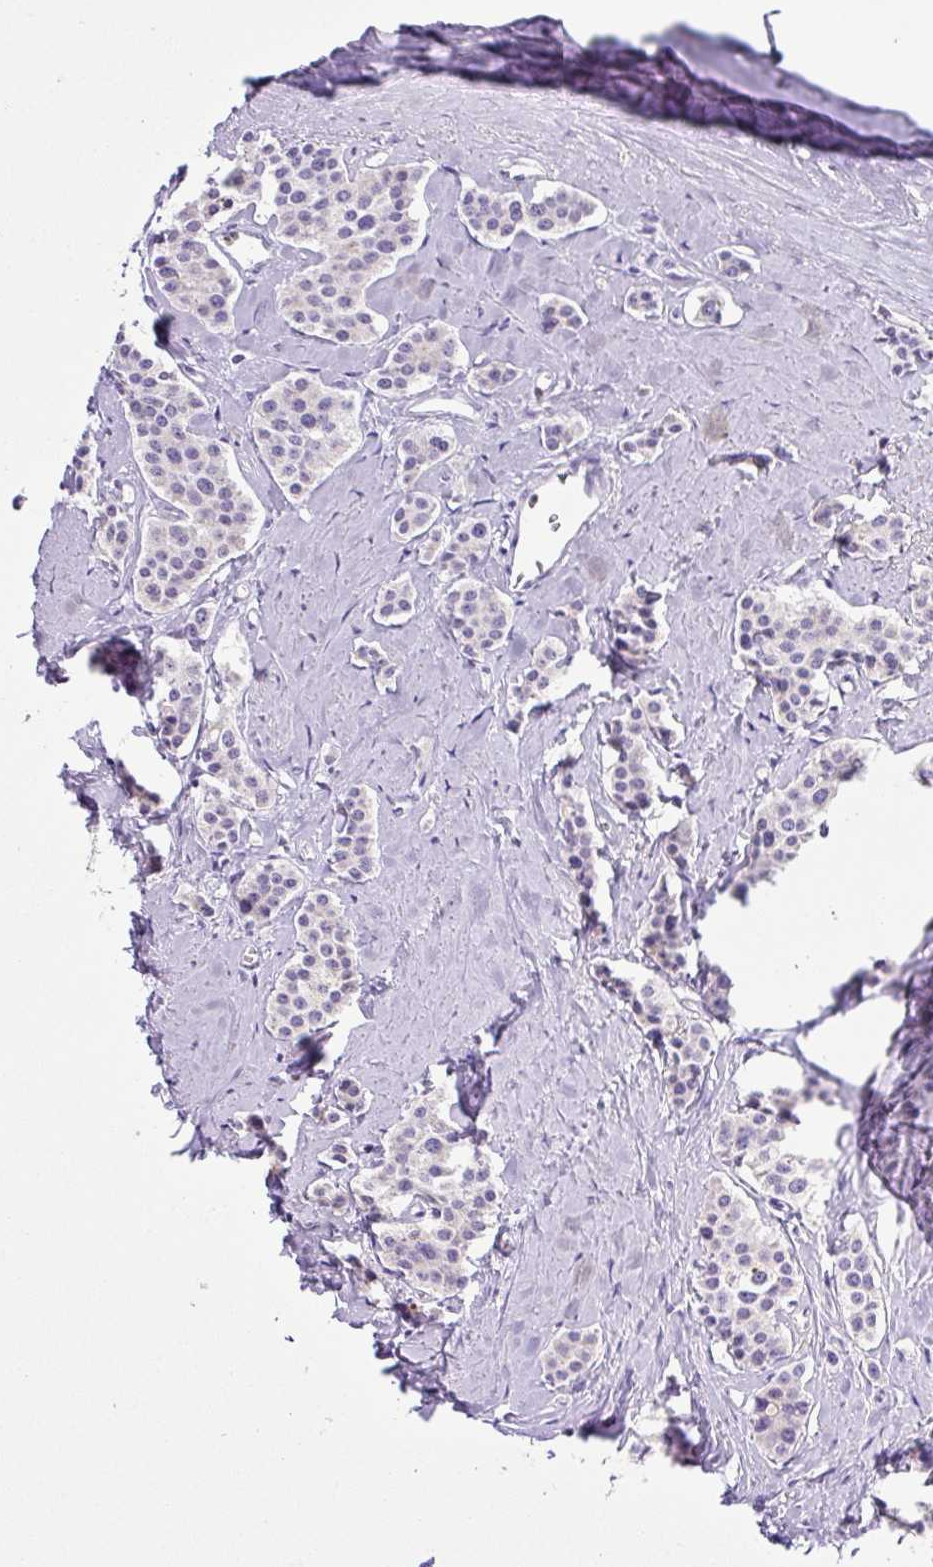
{"staining": {"intensity": "negative", "quantity": "none", "location": "none"}, "tissue": "carcinoid", "cell_type": "Tumor cells", "image_type": "cancer", "snomed": [{"axis": "morphology", "description": "Carcinoid, malignant, NOS"}, {"axis": "topography", "description": "Small intestine"}], "caption": "Immunohistochemistry of human carcinoid displays no expression in tumor cells. (Brightfield microscopy of DAB (3,3'-diaminobenzidine) immunohistochemistry at high magnification).", "gene": "SH2D3C", "patient": {"sex": "male", "age": 60}}